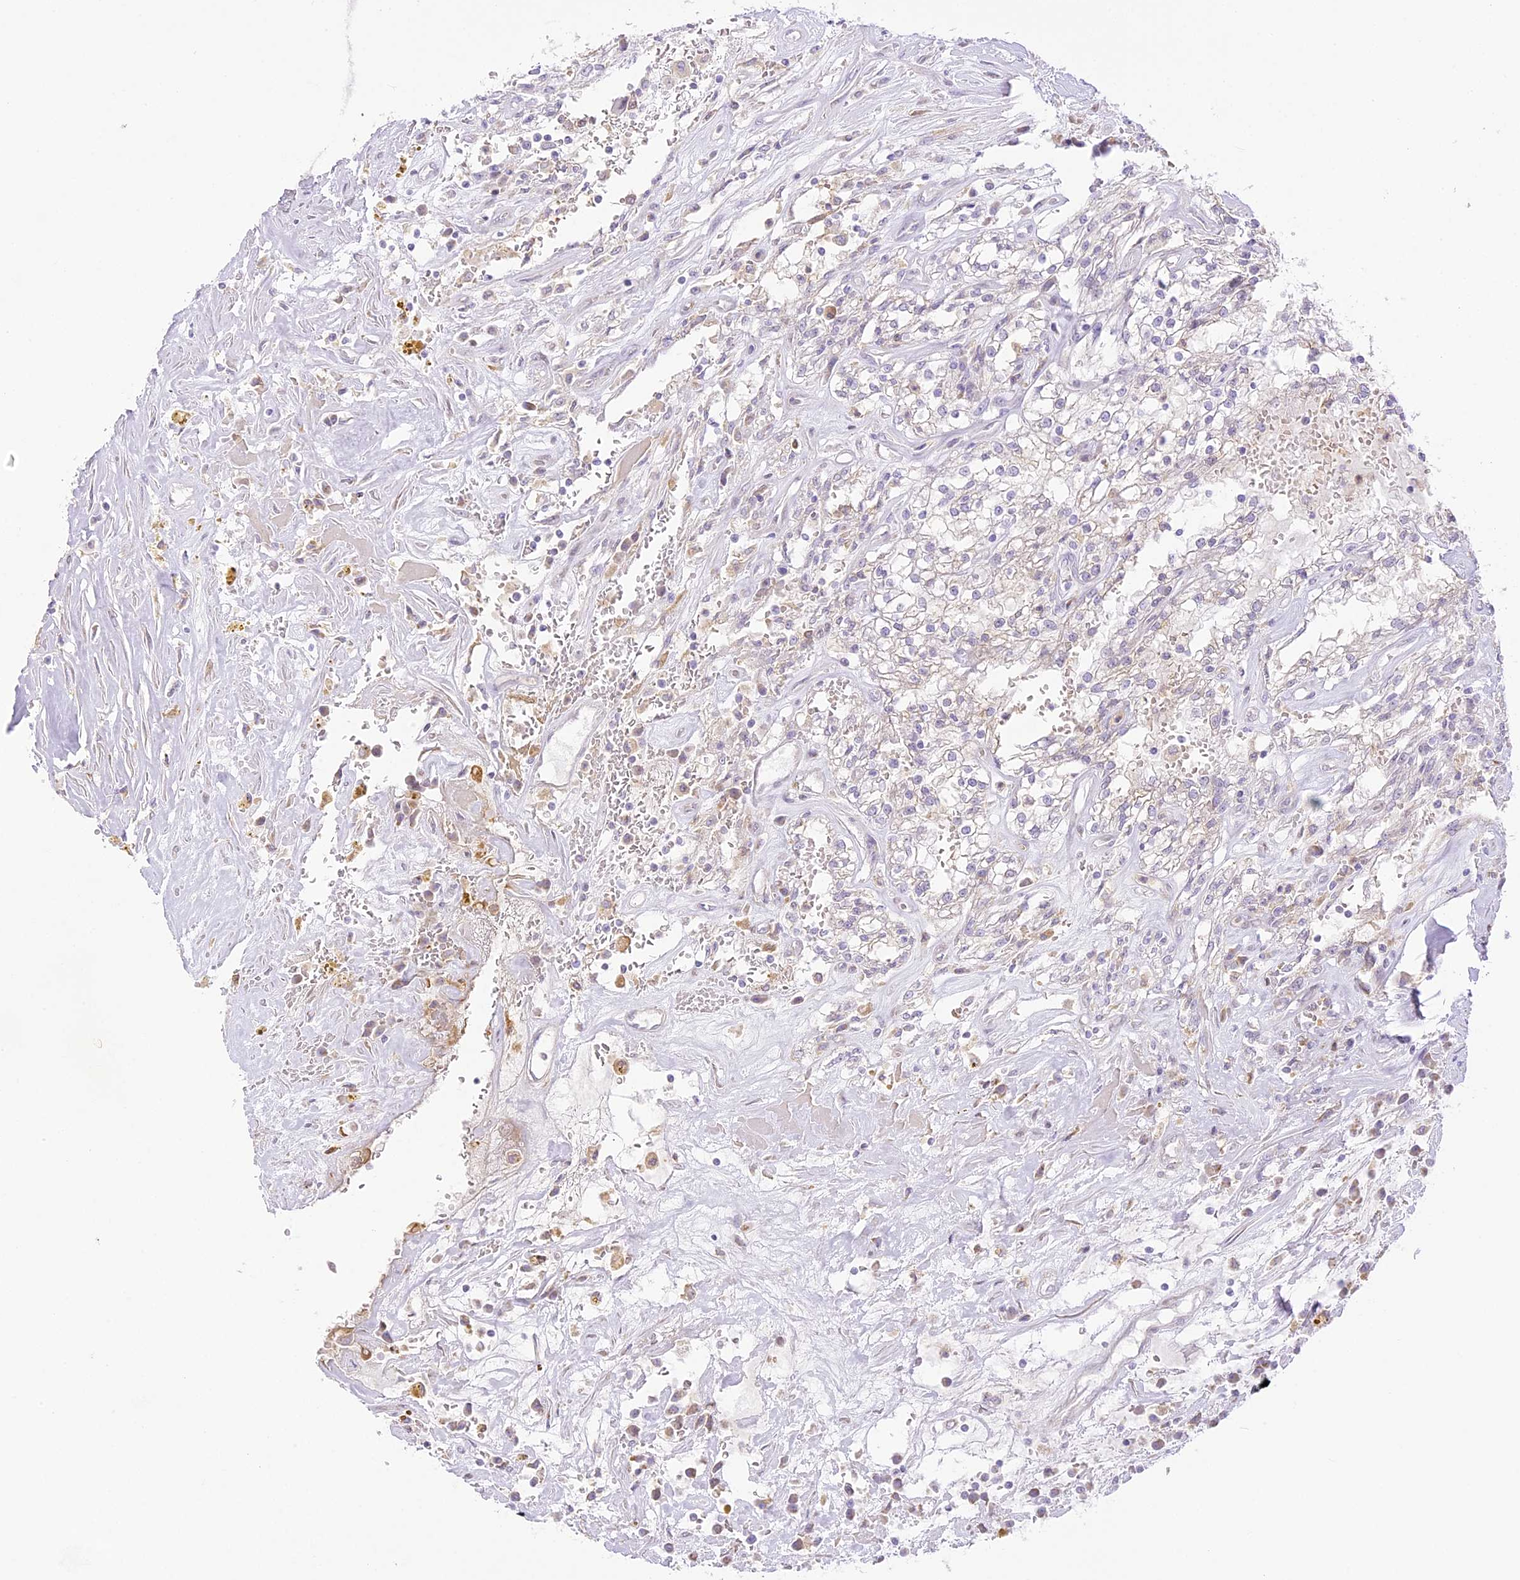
{"staining": {"intensity": "negative", "quantity": "none", "location": "none"}, "tissue": "renal cancer", "cell_type": "Tumor cells", "image_type": "cancer", "snomed": [{"axis": "morphology", "description": "Adenocarcinoma, NOS"}, {"axis": "topography", "description": "Kidney"}], "caption": "DAB (3,3'-diaminobenzidine) immunohistochemical staining of human renal adenocarcinoma reveals no significant staining in tumor cells. The staining was performed using DAB (3,3'-diaminobenzidine) to visualize the protein expression in brown, while the nuclei were stained in blue with hematoxylin (Magnification: 20x).", "gene": "CCDC30", "patient": {"sex": "female", "age": 52}}